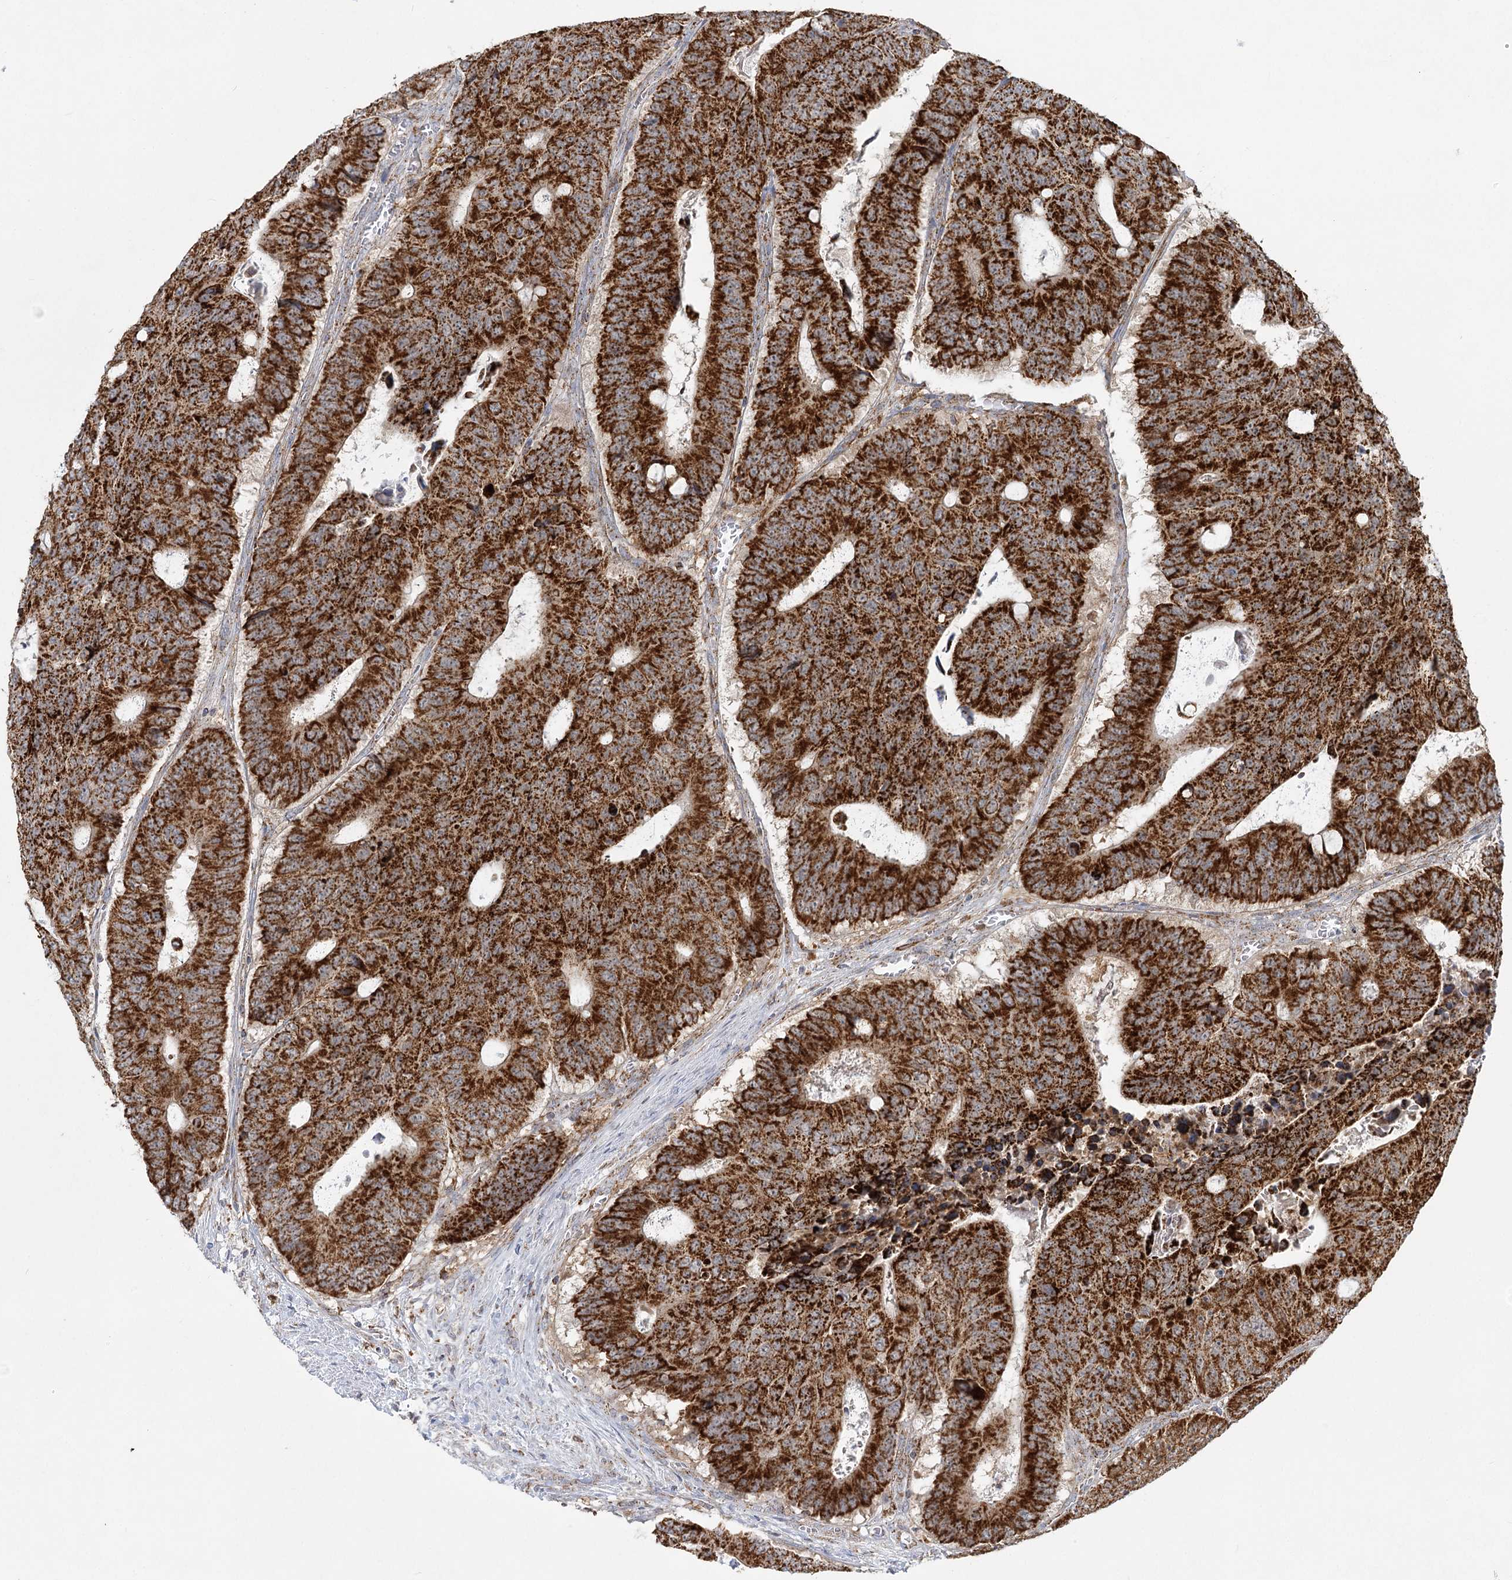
{"staining": {"intensity": "strong", "quantity": ">75%", "location": "cytoplasmic/membranous"}, "tissue": "colorectal cancer", "cell_type": "Tumor cells", "image_type": "cancer", "snomed": [{"axis": "morphology", "description": "Adenocarcinoma, NOS"}, {"axis": "topography", "description": "Colon"}], "caption": "Adenocarcinoma (colorectal) was stained to show a protein in brown. There is high levels of strong cytoplasmic/membranous positivity in about >75% of tumor cells. Nuclei are stained in blue.", "gene": "TAS1R1", "patient": {"sex": "male", "age": 87}}